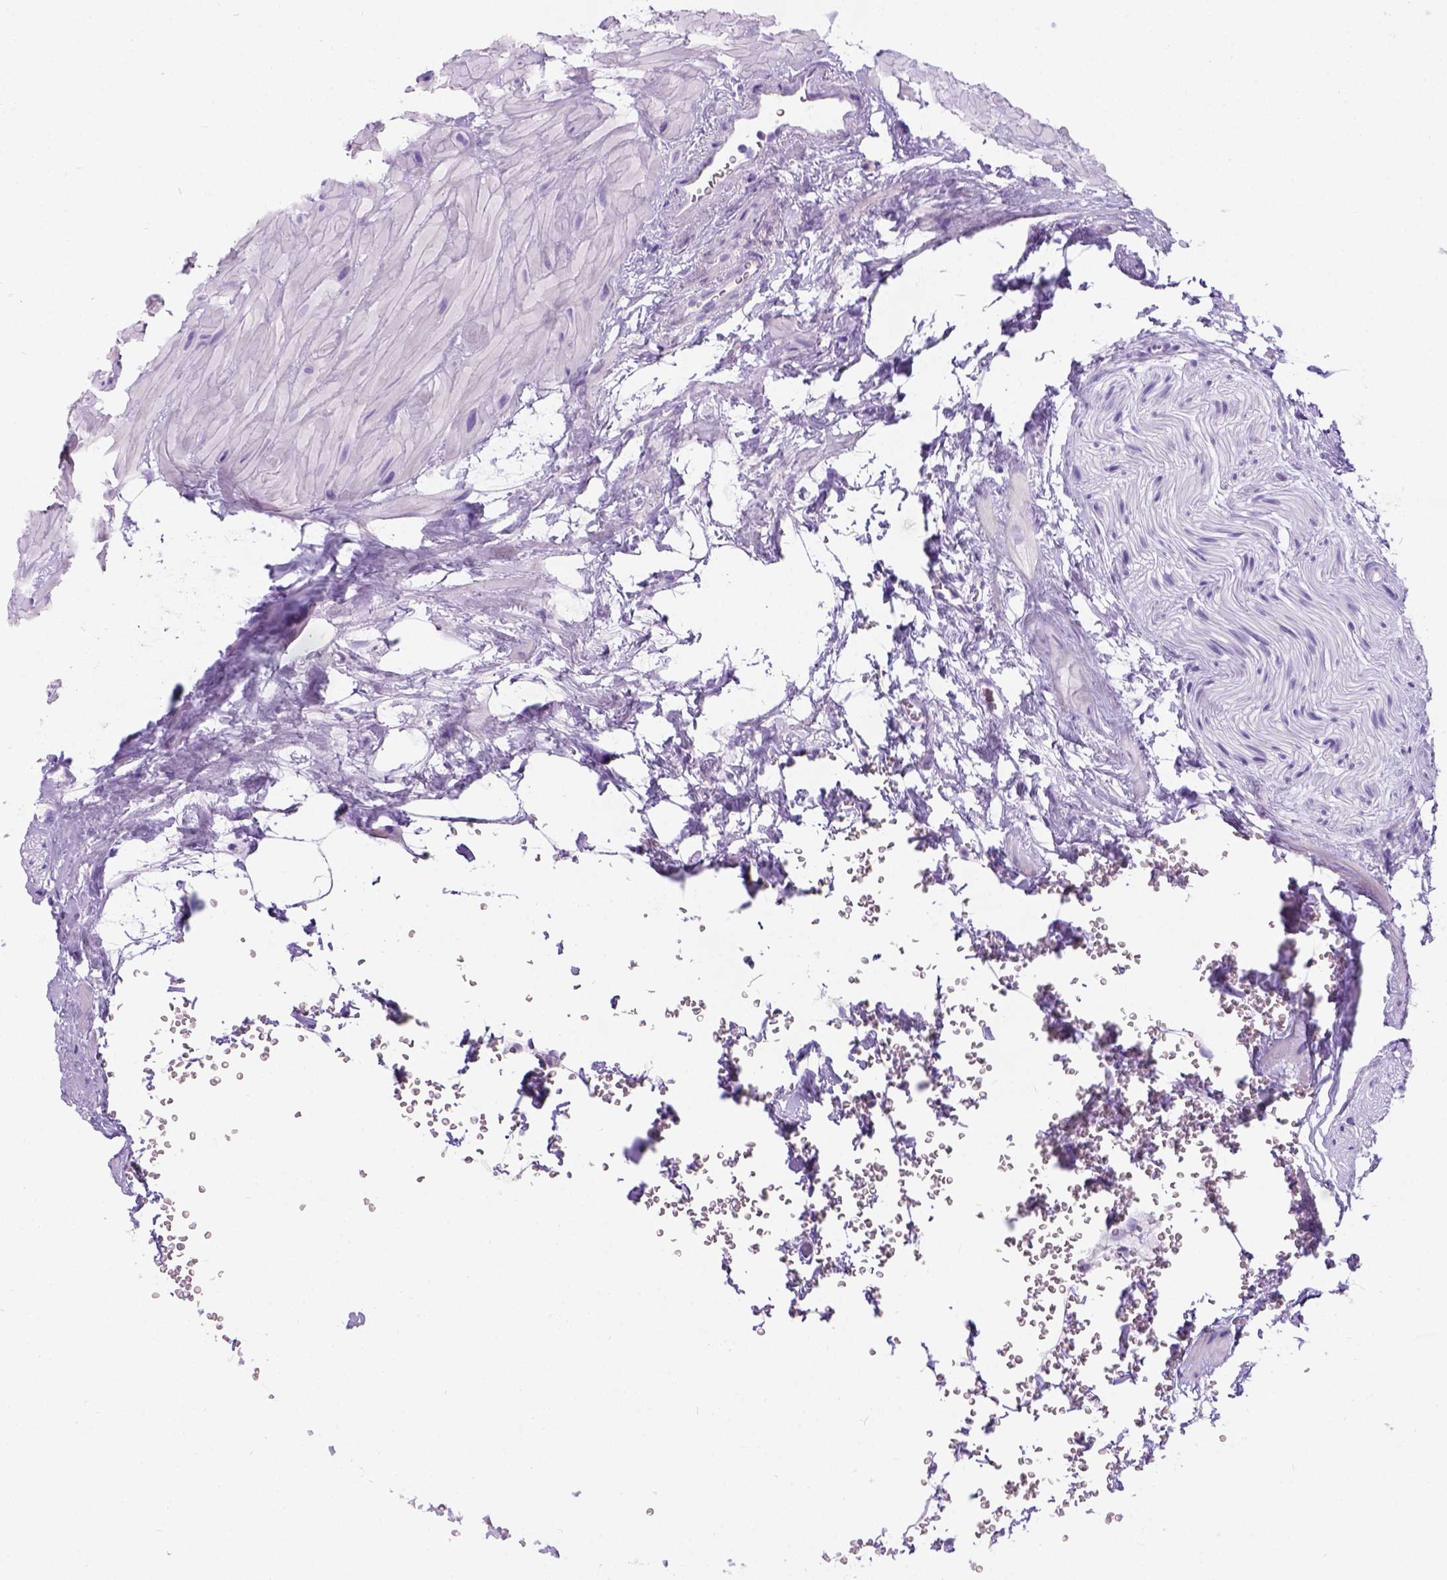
{"staining": {"intensity": "negative", "quantity": "none", "location": "none"}, "tissue": "seminal vesicle", "cell_type": "Glandular cells", "image_type": "normal", "snomed": [{"axis": "morphology", "description": "Normal tissue, NOS"}, {"axis": "topography", "description": "Seminal veicle"}], "caption": "Immunohistochemical staining of benign human seminal vesicle reveals no significant positivity in glandular cells. The staining is performed using DAB (3,3'-diaminobenzidine) brown chromogen with nuclei counter-stained in using hematoxylin.", "gene": "C7orf57", "patient": {"sex": "male", "age": 60}}